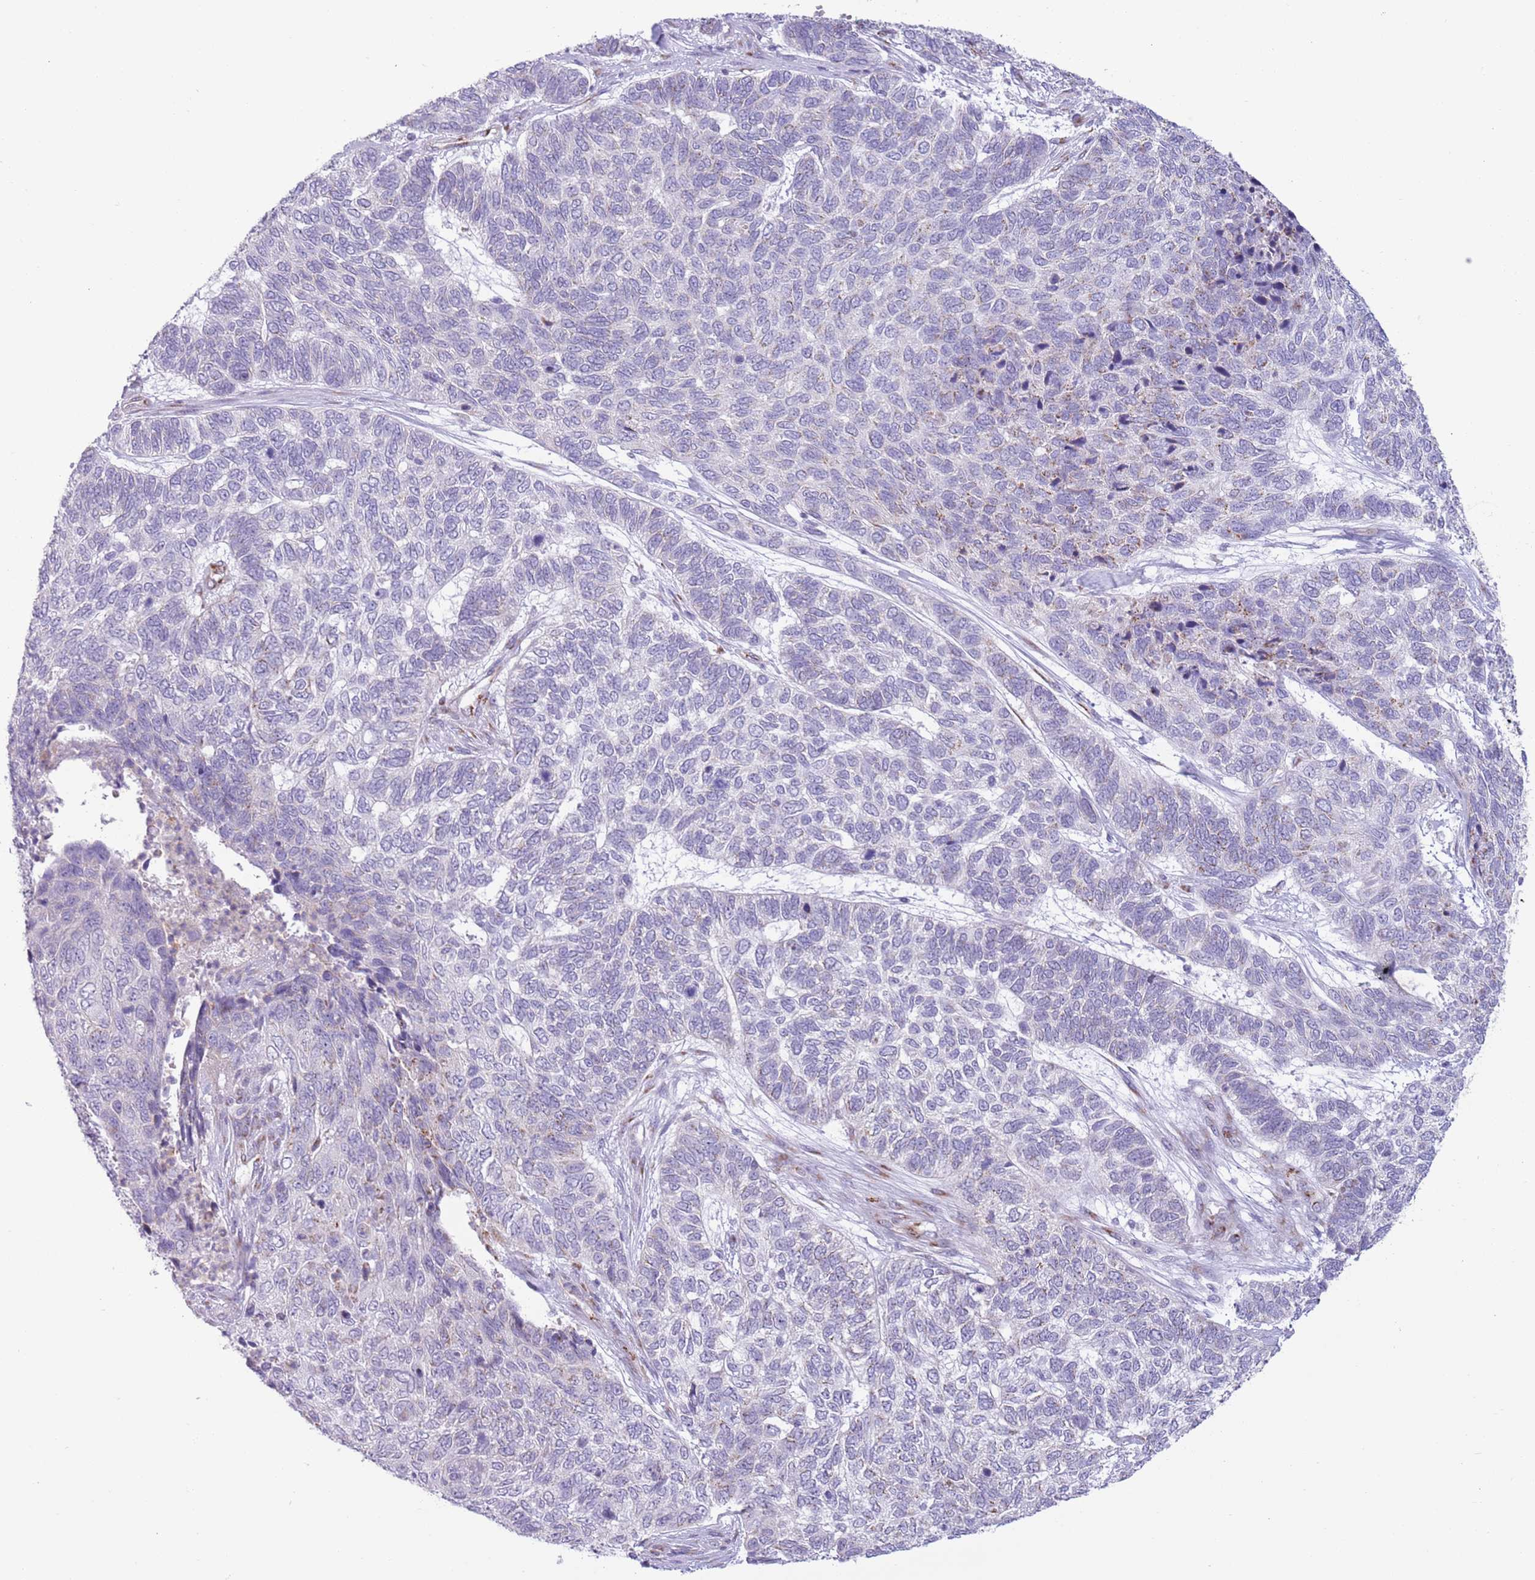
{"staining": {"intensity": "negative", "quantity": "none", "location": "none"}, "tissue": "skin cancer", "cell_type": "Tumor cells", "image_type": "cancer", "snomed": [{"axis": "morphology", "description": "Basal cell carcinoma"}, {"axis": "topography", "description": "Skin"}], "caption": "Skin basal cell carcinoma stained for a protein using immunohistochemistry demonstrates no expression tumor cells.", "gene": "C20orf96", "patient": {"sex": "female", "age": 65}}